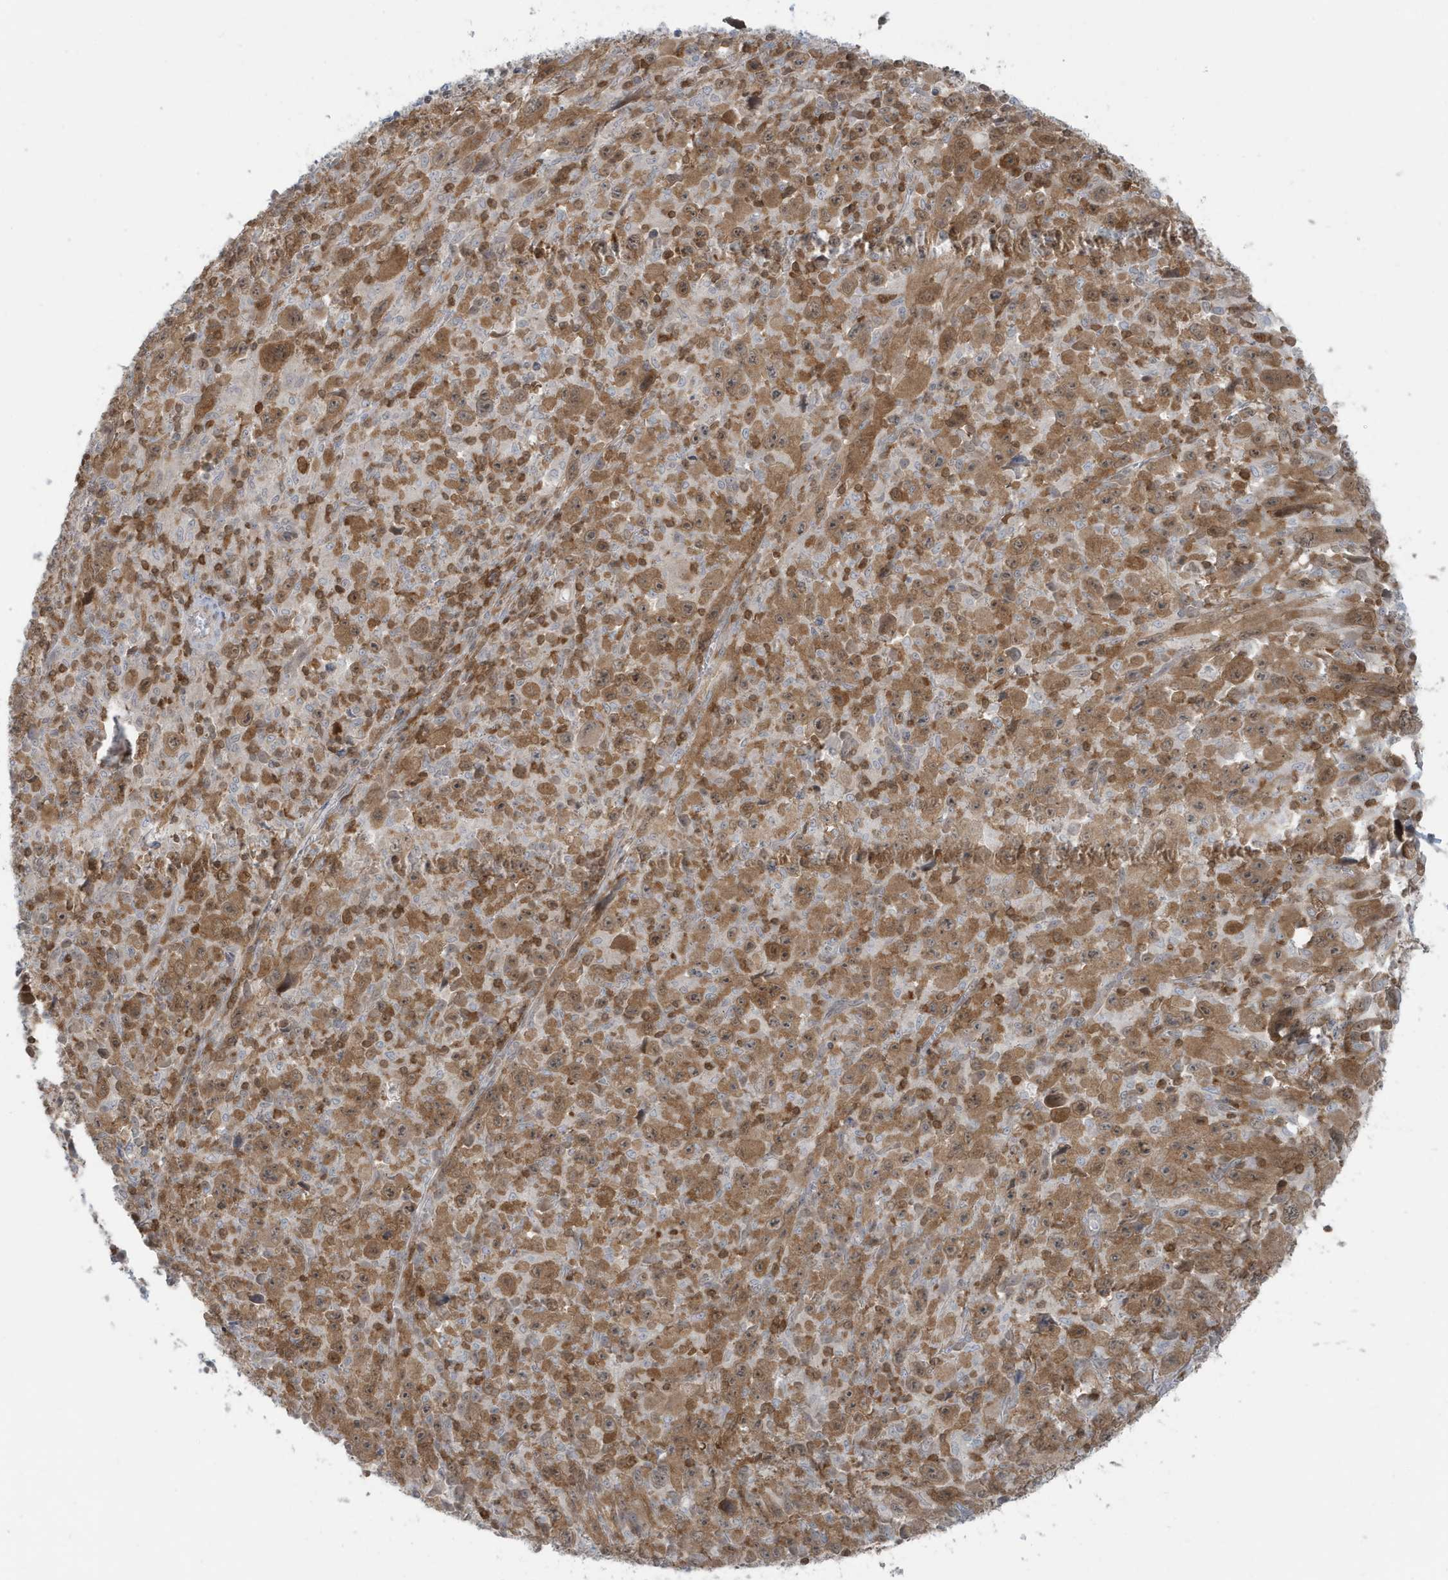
{"staining": {"intensity": "moderate", "quantity": ">75%", "location": "cytoplasmic/membranous,nuclear"}, "tissue": "melanoma", "cell_type": "Tumor cells", "image_type": "cancer", "snomed": [{"axis": "morphology", "description": "Malignant melanoma, Metastatic site"}, {"axis": "topography", "description": "Skin"}], "caption": "Malignant melanoma (metastatic site) stained with a protein marker displays moderate staining in tumor cells.", "gene": "OGA", "patient": {"sex": "female", "age": 56}}